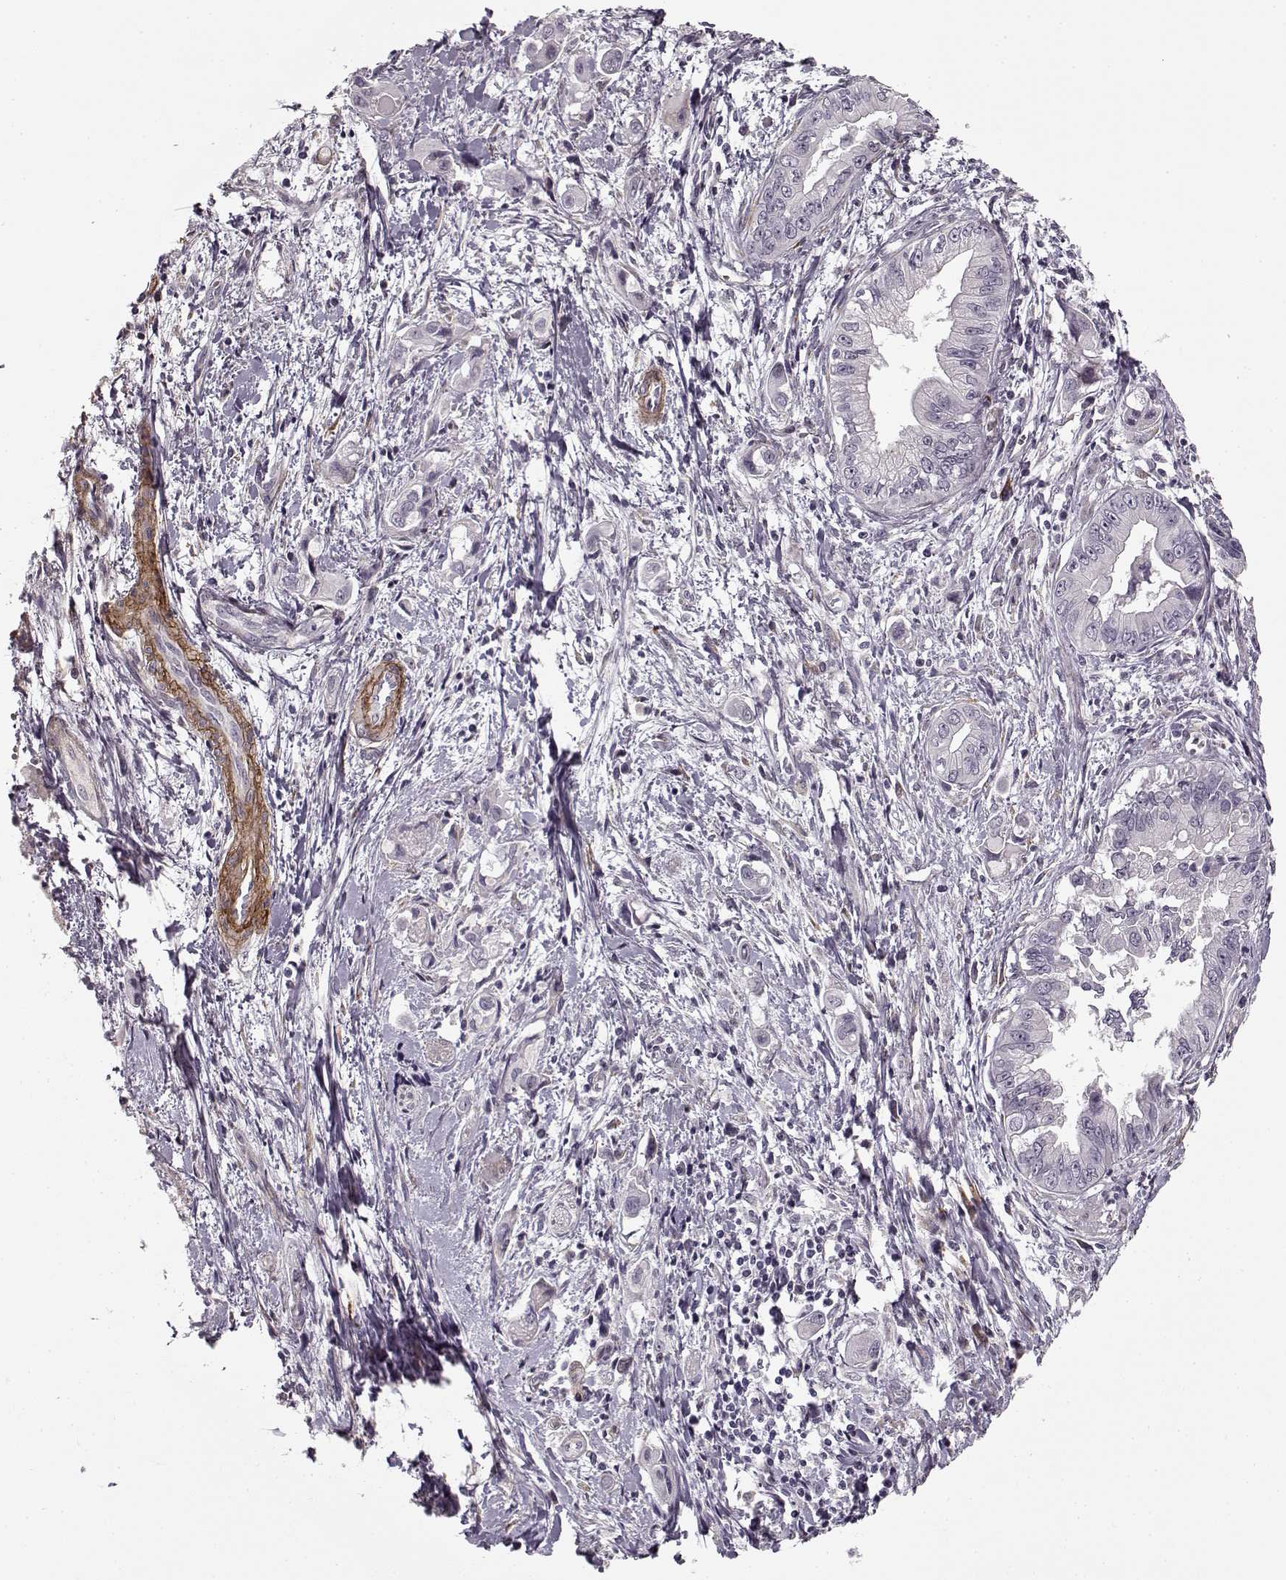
{"staining": {"intensity": "negative", "quantity": "none", "location": "none"}, "tissue": "pancreatic cancer", "cell_type": "Tumor cells", "image_type": "cancer", "snomed": [{"axis": "morphology", "description": "Adenocarcinoma, NOS"}, {"axis": "topography", "description": "Pancreas"}], "caption": "This is an immunohistochemistry (IHC) micrograph of adenocarcinoma (pancreatic). There is no positivity in tumor cells.", "gene": "LAMB2", "patient": {"sex": "male", "age": 60}}